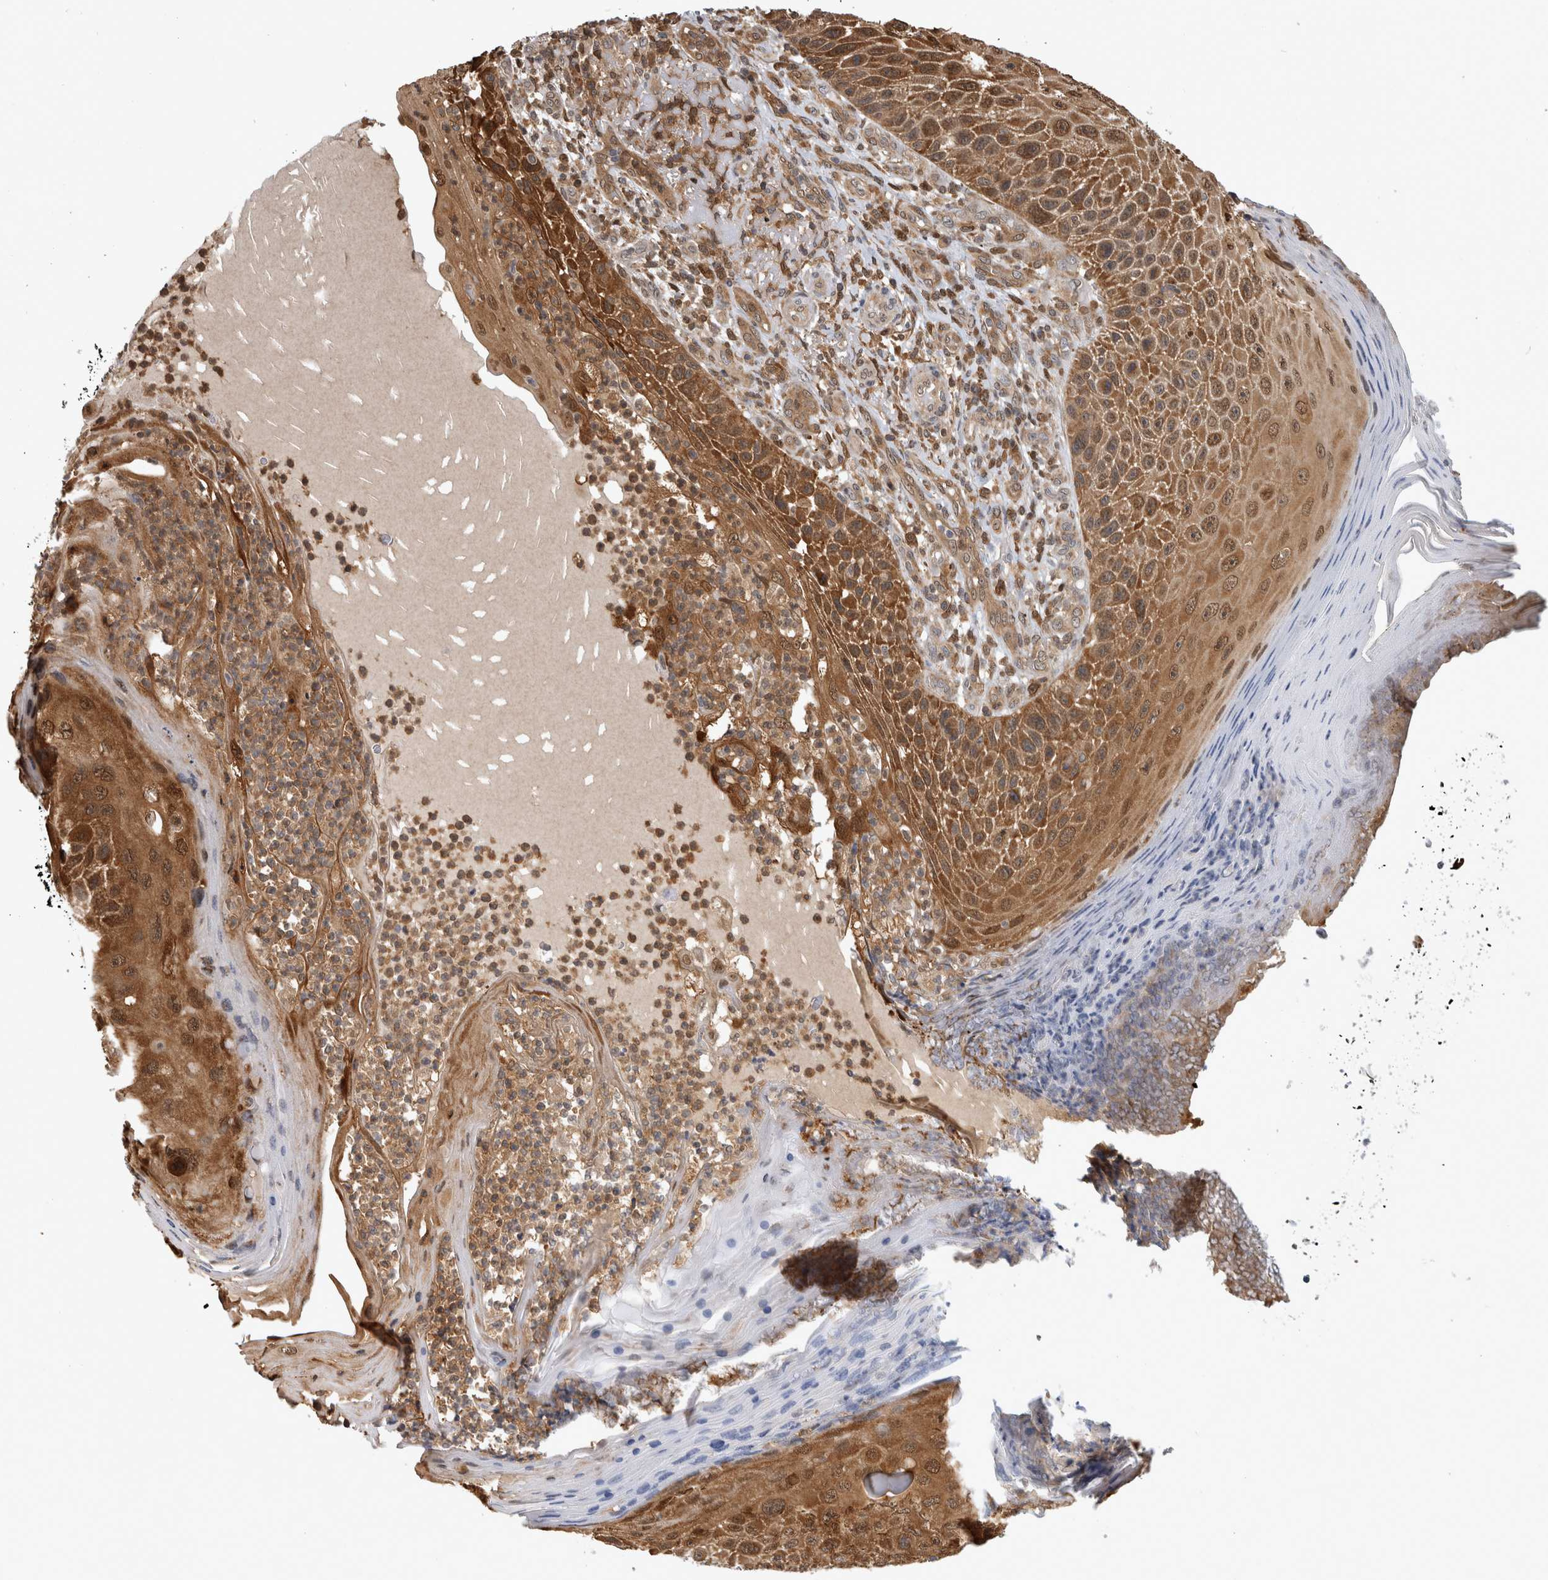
{"staining": {"intensity": "moderate", "quantity": ">75%", "location": "cytoplasmic/membranous,nuclear"}, "tissue": "skin cancer", "cell_type": "Tumor cells", "image_type": "cancer", "snomed": [{"axis": "morphology", "description": "Squamous cell carcinoma, NOS"}, {"axis": "topography", "description": "Skin"}], "caption": "DAB immunohistochemical staining of human skin squamous cell carcinoma reveals moderate cytoplasmic/membranous and nuclear protein expression in about >75% of tumor cells.", "gene": "ASTN2", "patient": {"sex": "female", "age": 88}}